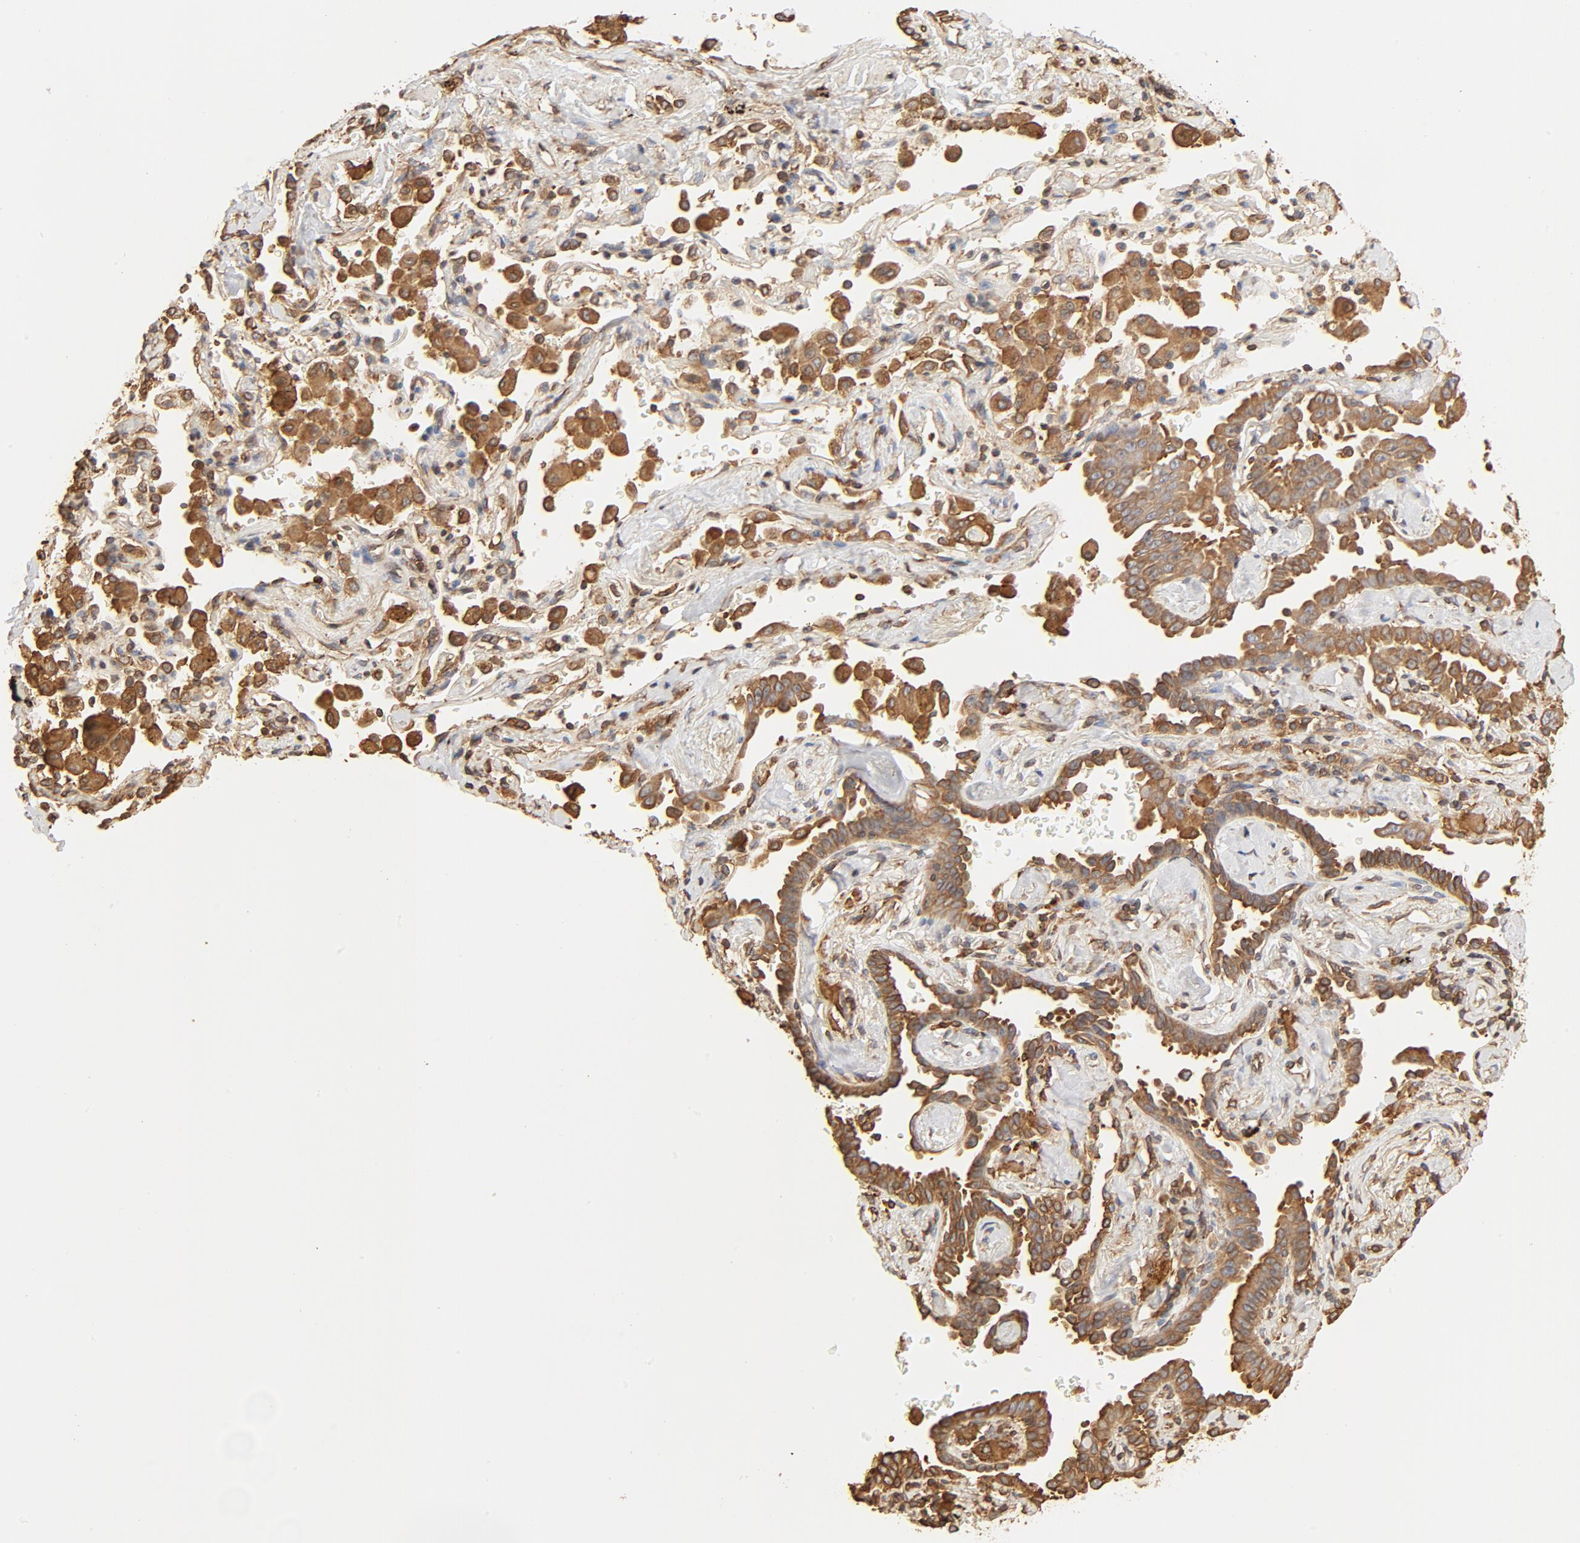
{"staining": {"intensity": "moderate", "quantity": ">75%", "location": "cytoplasmic/membranous"}, "tissue": "lung cancer", "cell_type": "Tumor cells", "image_type": "cancer", "snomed": [{"axis": "morphology", "description": "Adenocarcinoma, NOS"}, {"axis": "topography", "description": "Lung"}], "caption": "Human lung cancer stained for a protein (brown) shows moderate cytoplasmic/membranous positive staining in approximately >75% of tumor cells.", "gene": "BCAP31", "patient": {"sex": "female", "age": 64}}